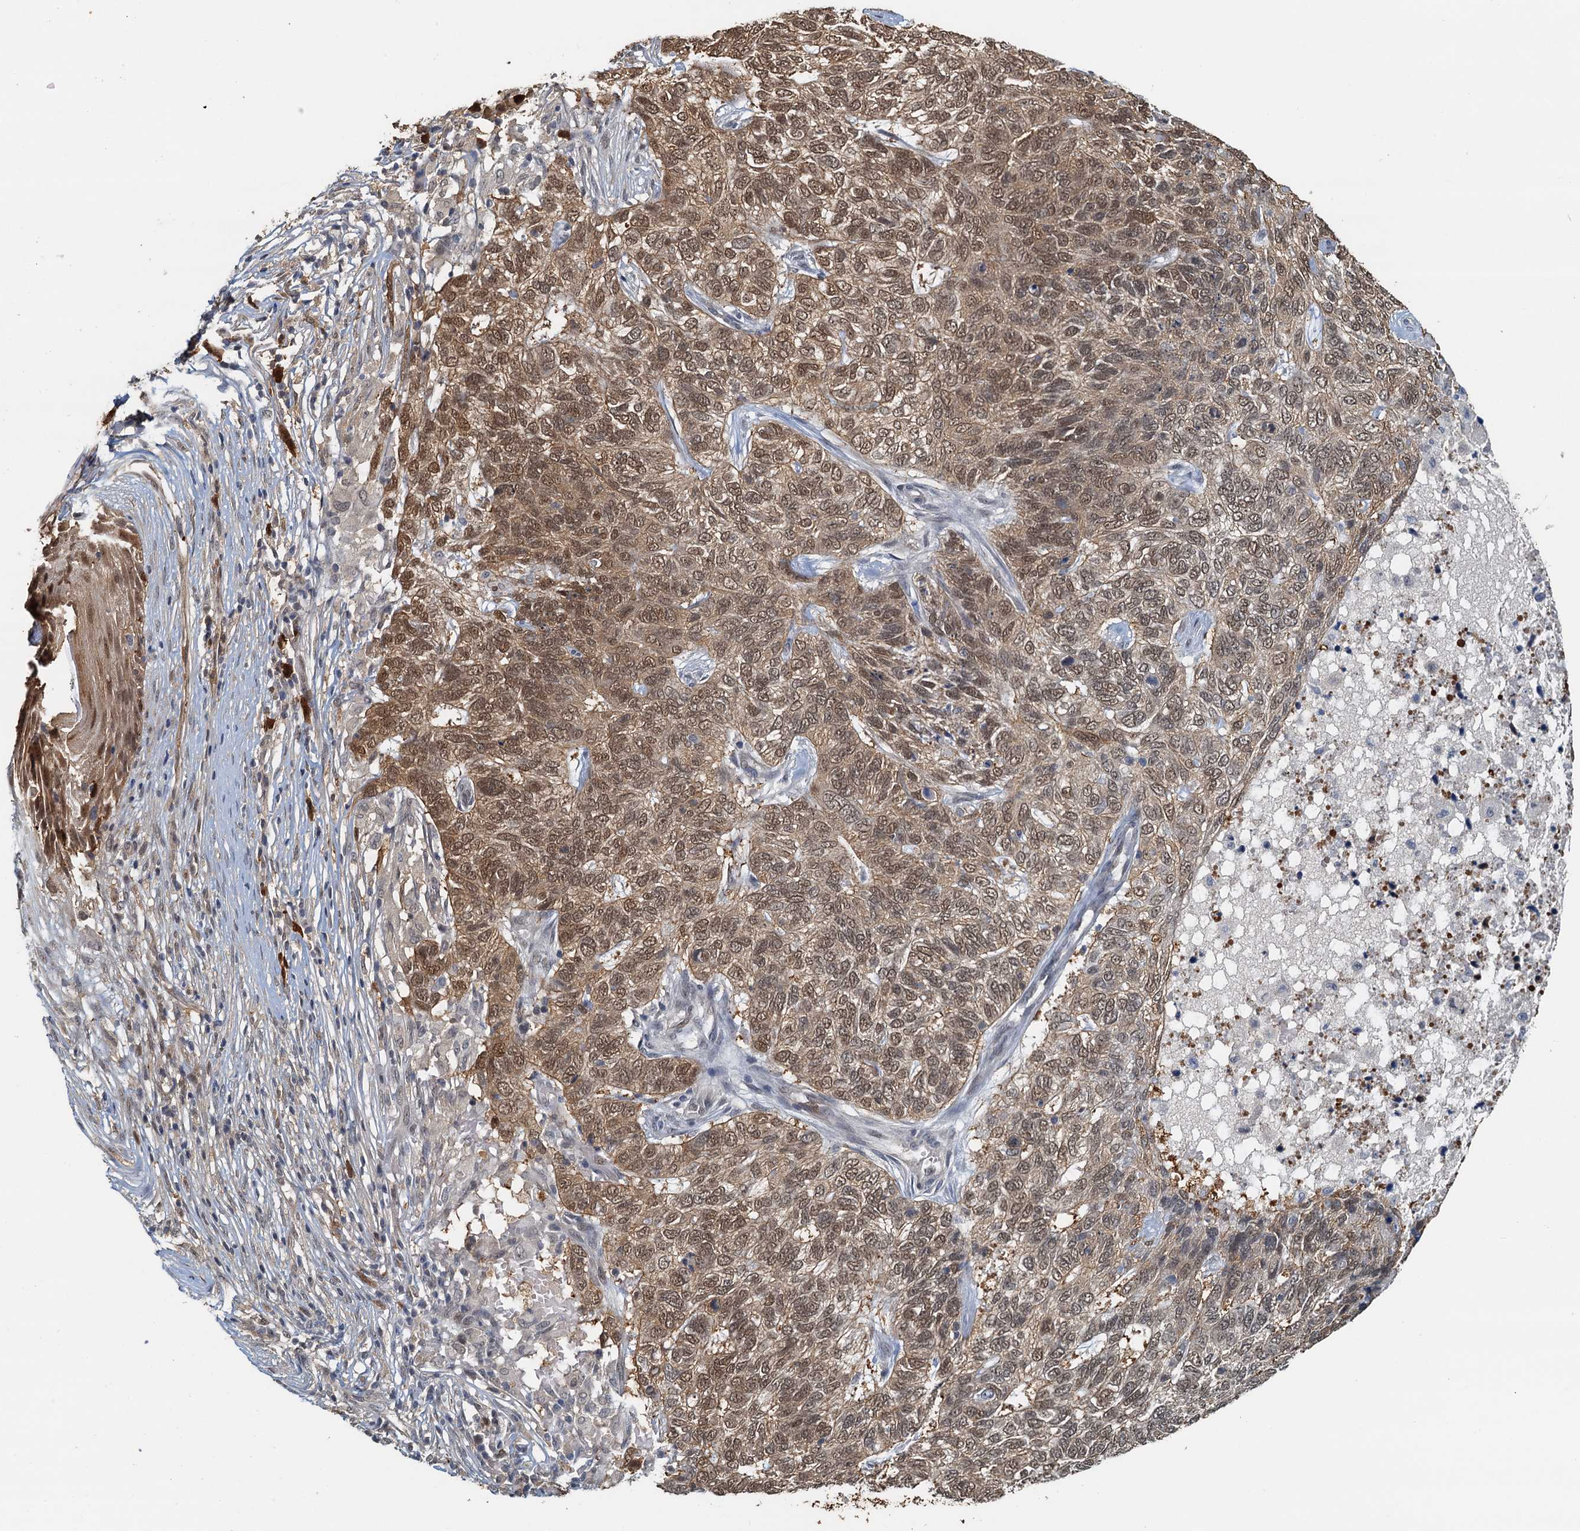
{"staining": {"intensity": "moderate", "quantity": ">75%", "location": "cytoplasmic/membranous,nuclear"}, "tissue": "skin cancer", "cell_type": "Tumor cells", "image_type": "cancer", "snomed": [{"axis": "morphology", "description": "Basal cell carcinoma"}, {"axis": "topography", "description": "Skin"}], "caption": "There is medium levels of moderate cytoplasmic/membranous and nuclear positivity in tumor cells of basal cell carcinoma (skin), as demonstrated by immunohistochemical staining (brown color).", "gene": "SPINDOC", "patient": {"sex": "female", "age": 65}}